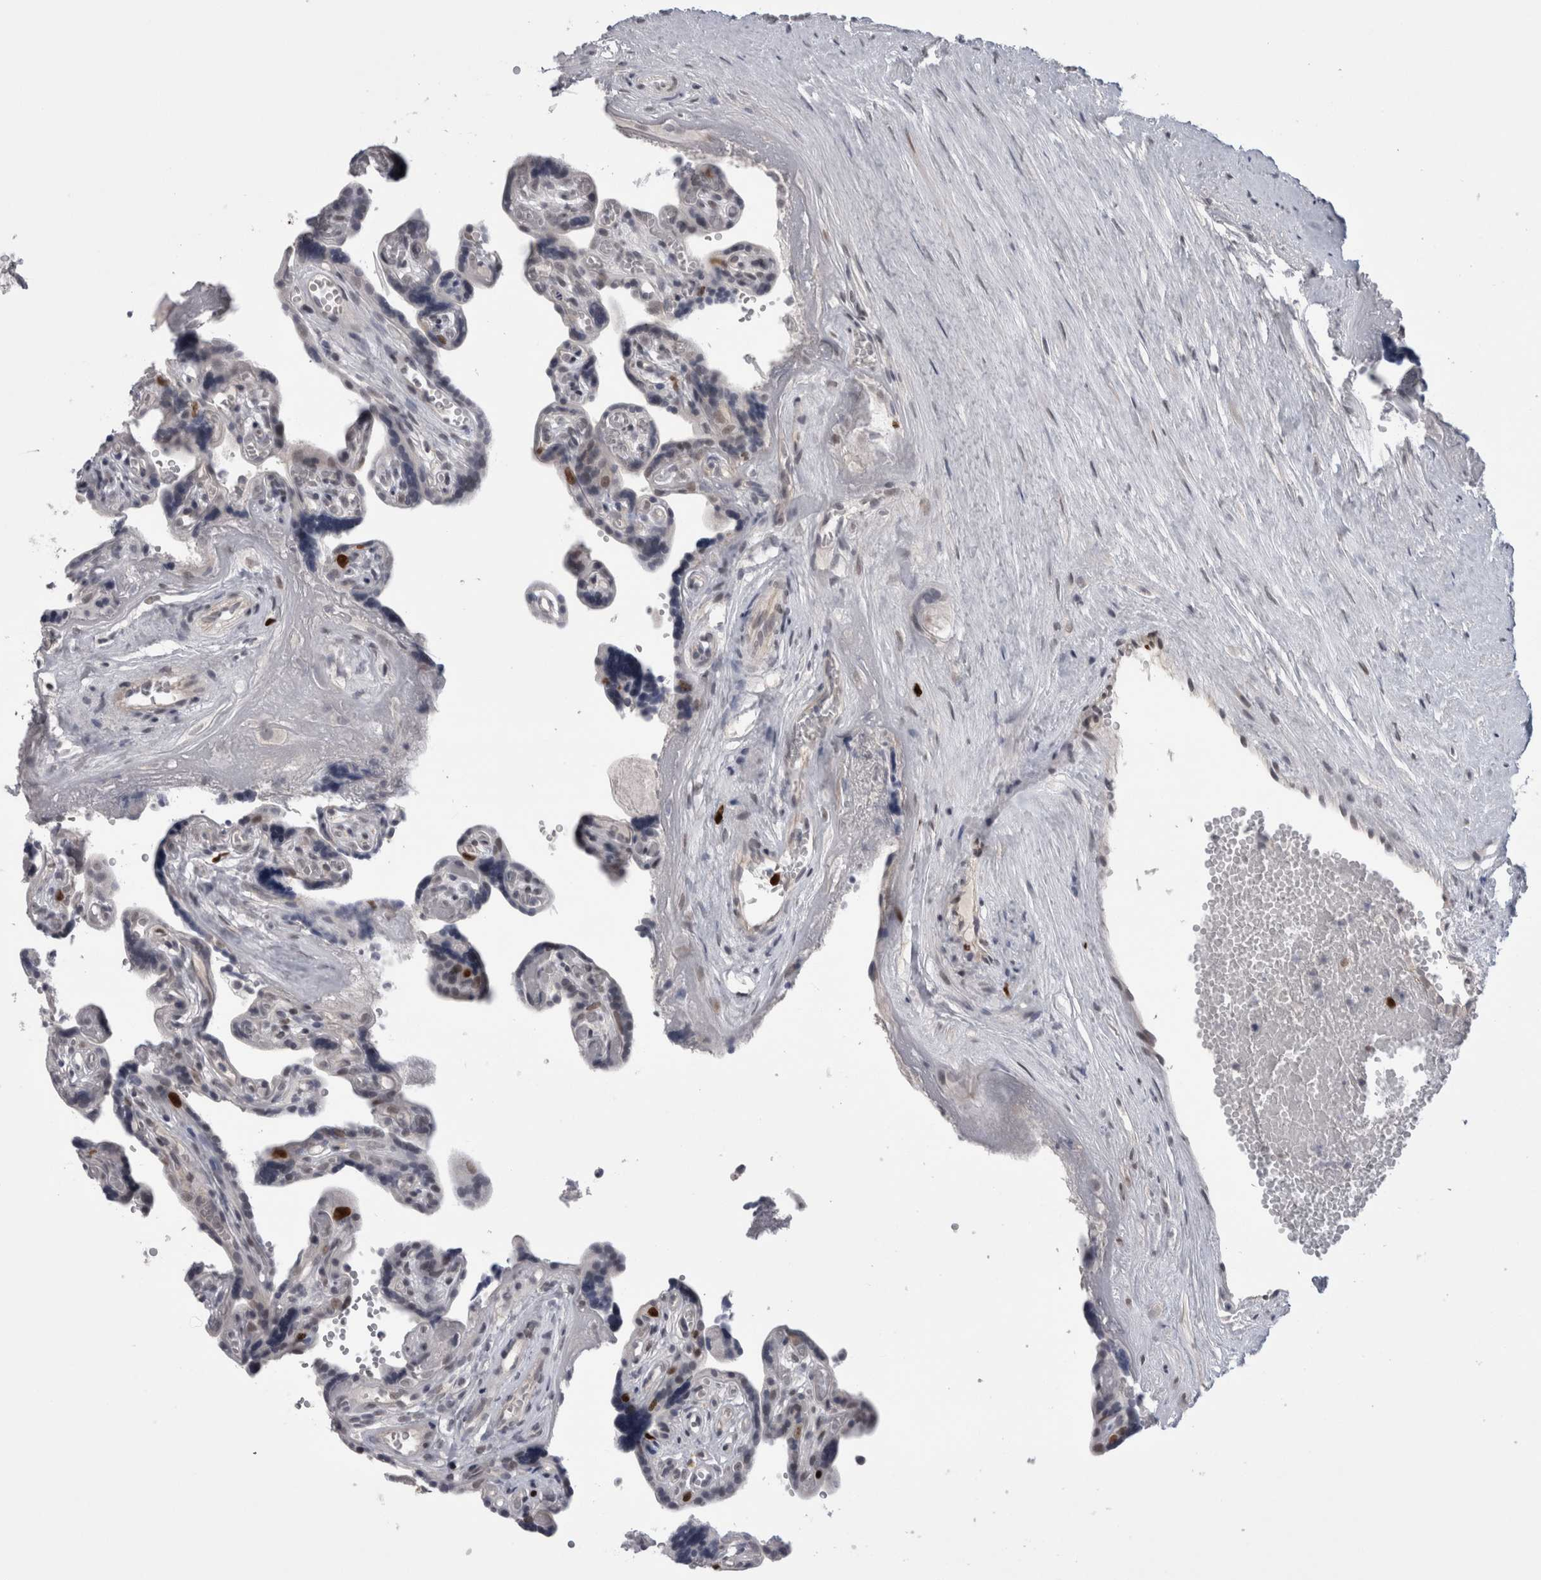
{"staining": {"intensity": "strong", "quantity": "<25%", "location": "nuclear"}, "tissue": "placenta", "cell_type": "Trophoblastic cells", "image_type": "normal", "snomed": [{"axis": "morphology", "description": "Normal tissue, NOS"}, {"axis": "topography", "description": "Placenta"}], "caption": "Immunohistochemistry (IHC) histopathology image of benign placenta stained for a protein (brown), which demonstrates medium levels of strong nuclear positivity in approximately <25% of trophoblastic cells.", "gene": "KIF18B", "patient": {"sex": "female", "age": 30}}